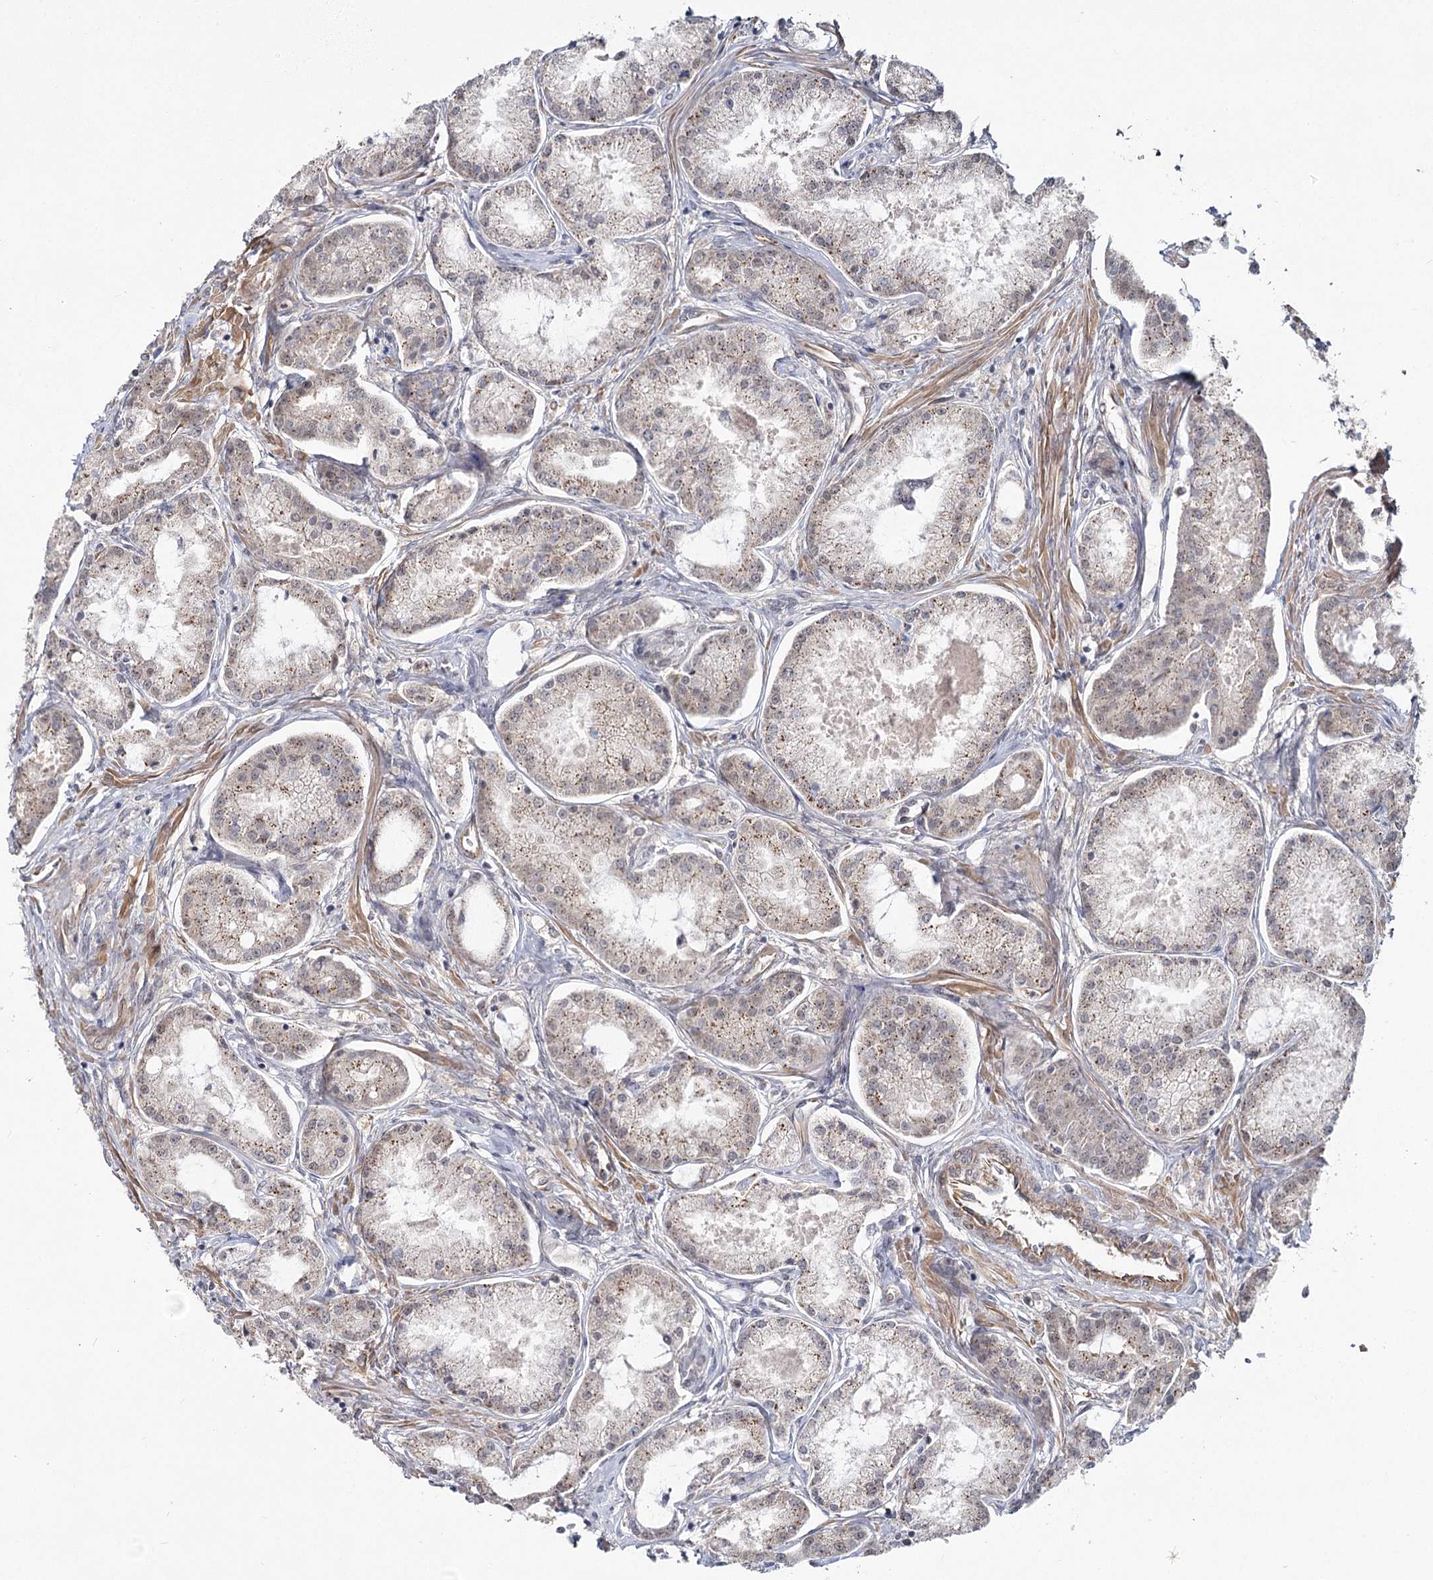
{"staining": {"intensity": "weak", "quantity": "25%-75%", "location": "cytoplasmic/membranous"}, "tissue": "prostate cancer", "cell_type": "Tumor cells", "image_type": "cancer", "snomed": [{"axis": "morphology", "description": "Adenocarcinoma, Low grade"}, {"axis": "topography", "description": "Prostate"}], "caption": "IHC image of low-grade adenocarcinoma (prostate) stained for a protein (brown), which displays low levels of weak cytoplasmic/membranous expression in about 25%-75% of tumor cells.", "gene": "TBC1D9B", "patient": {"sex": "male", "age": 68}}